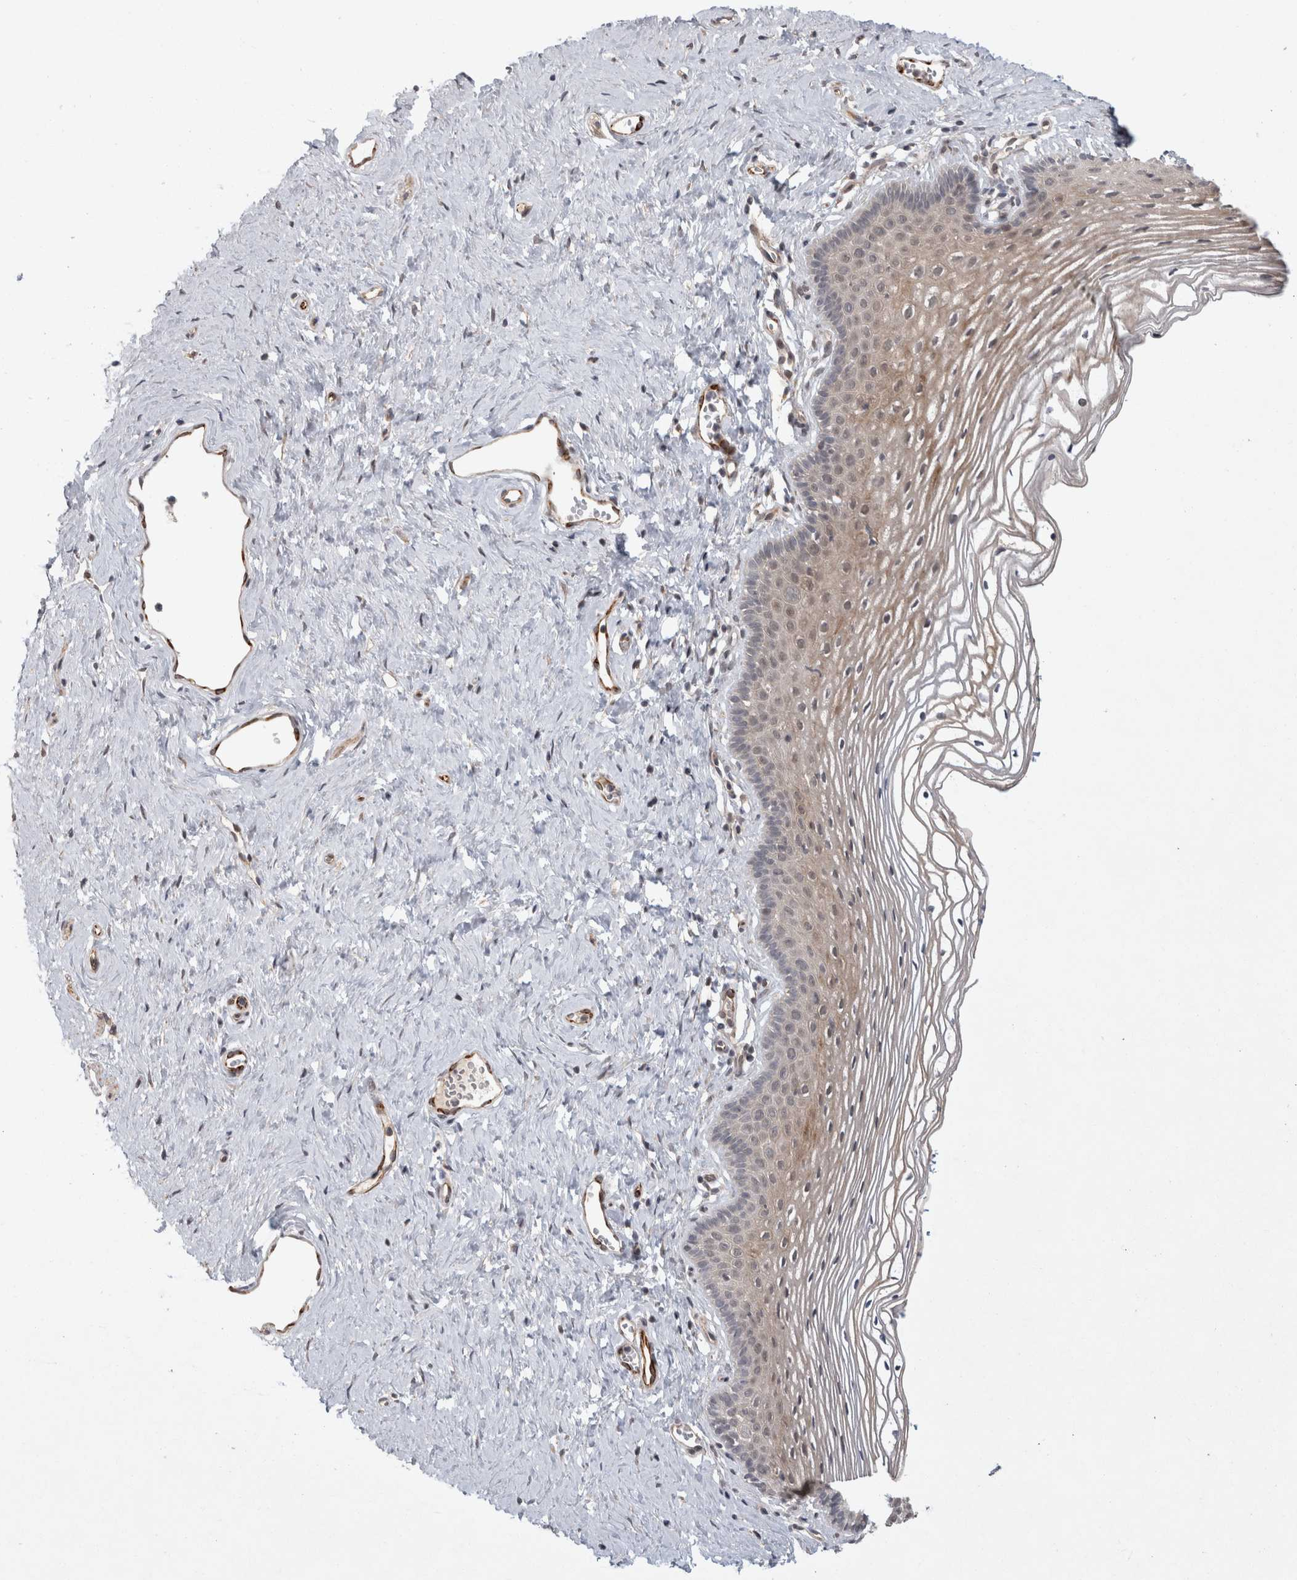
{"staining": {"intensity": "weak", "quantity": "<25%", "location": "cytoplasmic/membranous"}, "tissue": "vagina", "cell_type": "Squamous epithelial cells", "image_type": "normal", "snomed": [{"axis": "morphology", "description": "Normal tissue, NOS"}, {"axis": "topography", "description": "Vagina"}], "caption": "IHC micrograph of normal vagina: vagina stained with DAB shows no significant protein staining in squamous epithelial cells. (Brightfield microscopy of DAB immunohistochemistry at high magnification).", "gene": "CRISPLD1", "patient": {"sex": "female", "age": 32}}